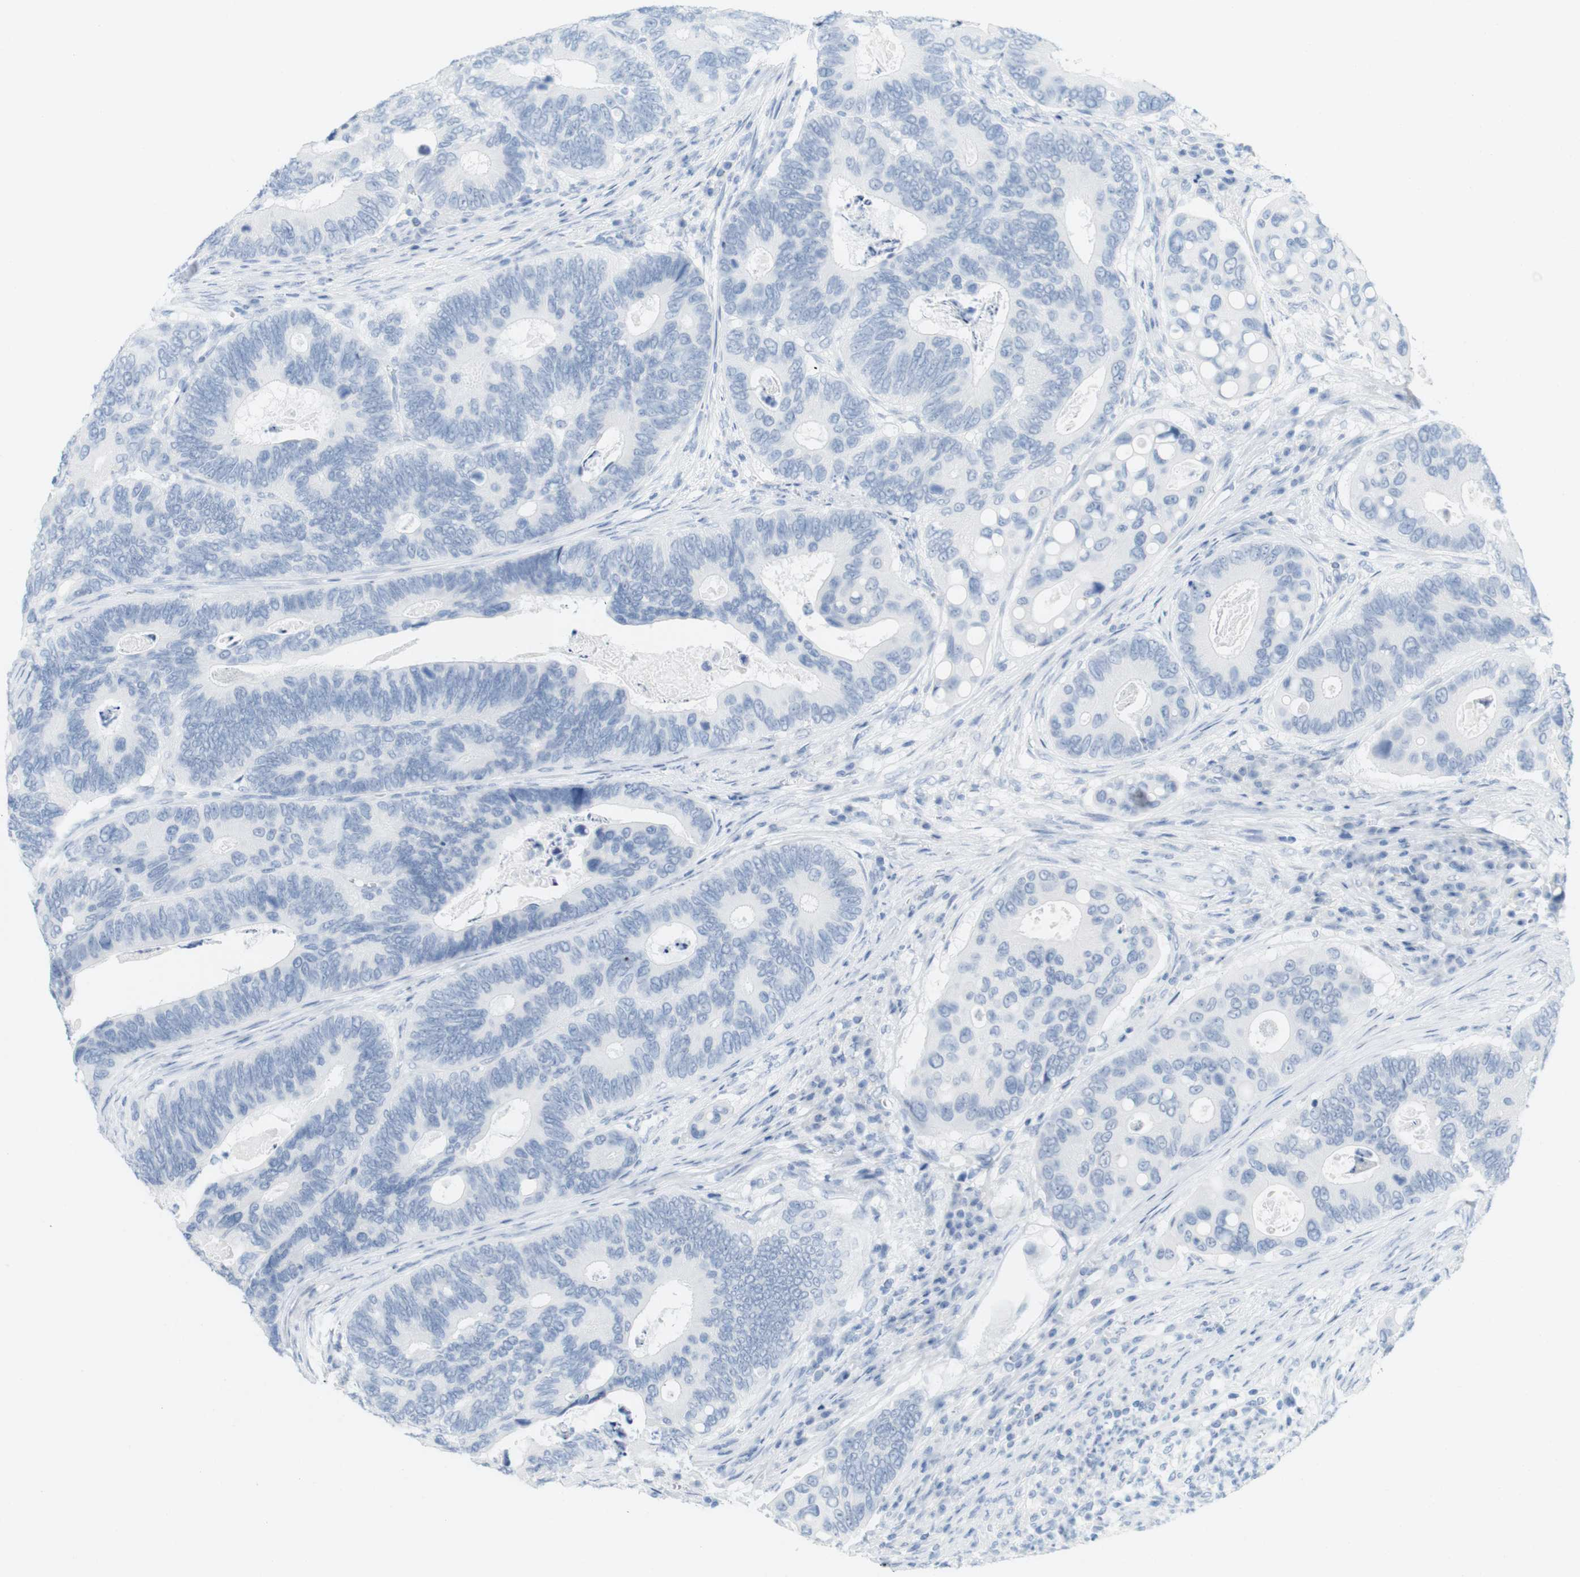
{"staining": {"intensity": "negative", "quantity": "none", "location": "none"}, "tissue": "colorectal cancer", "cell_type": "Tumor cells", "image_type": "cancer", "snomed": [{"axis": "morphology", "description": "Inflammation, NOS"}, {"axis": "morphology", "description": "Adenocarcinoma, NOS"}, {"axis": "topography", "description": "Colon"}], "caption": "DAB (3,3'-diaminobenzidine) immunohistochemical staining of colorectal adenocarcinoma exhibits no significant staining in tumor cells. (DAB immunohistochemistry (IHC), high magnification).", "gene": "TNNT2", "patient": {"sex": "male", "age": 72}}